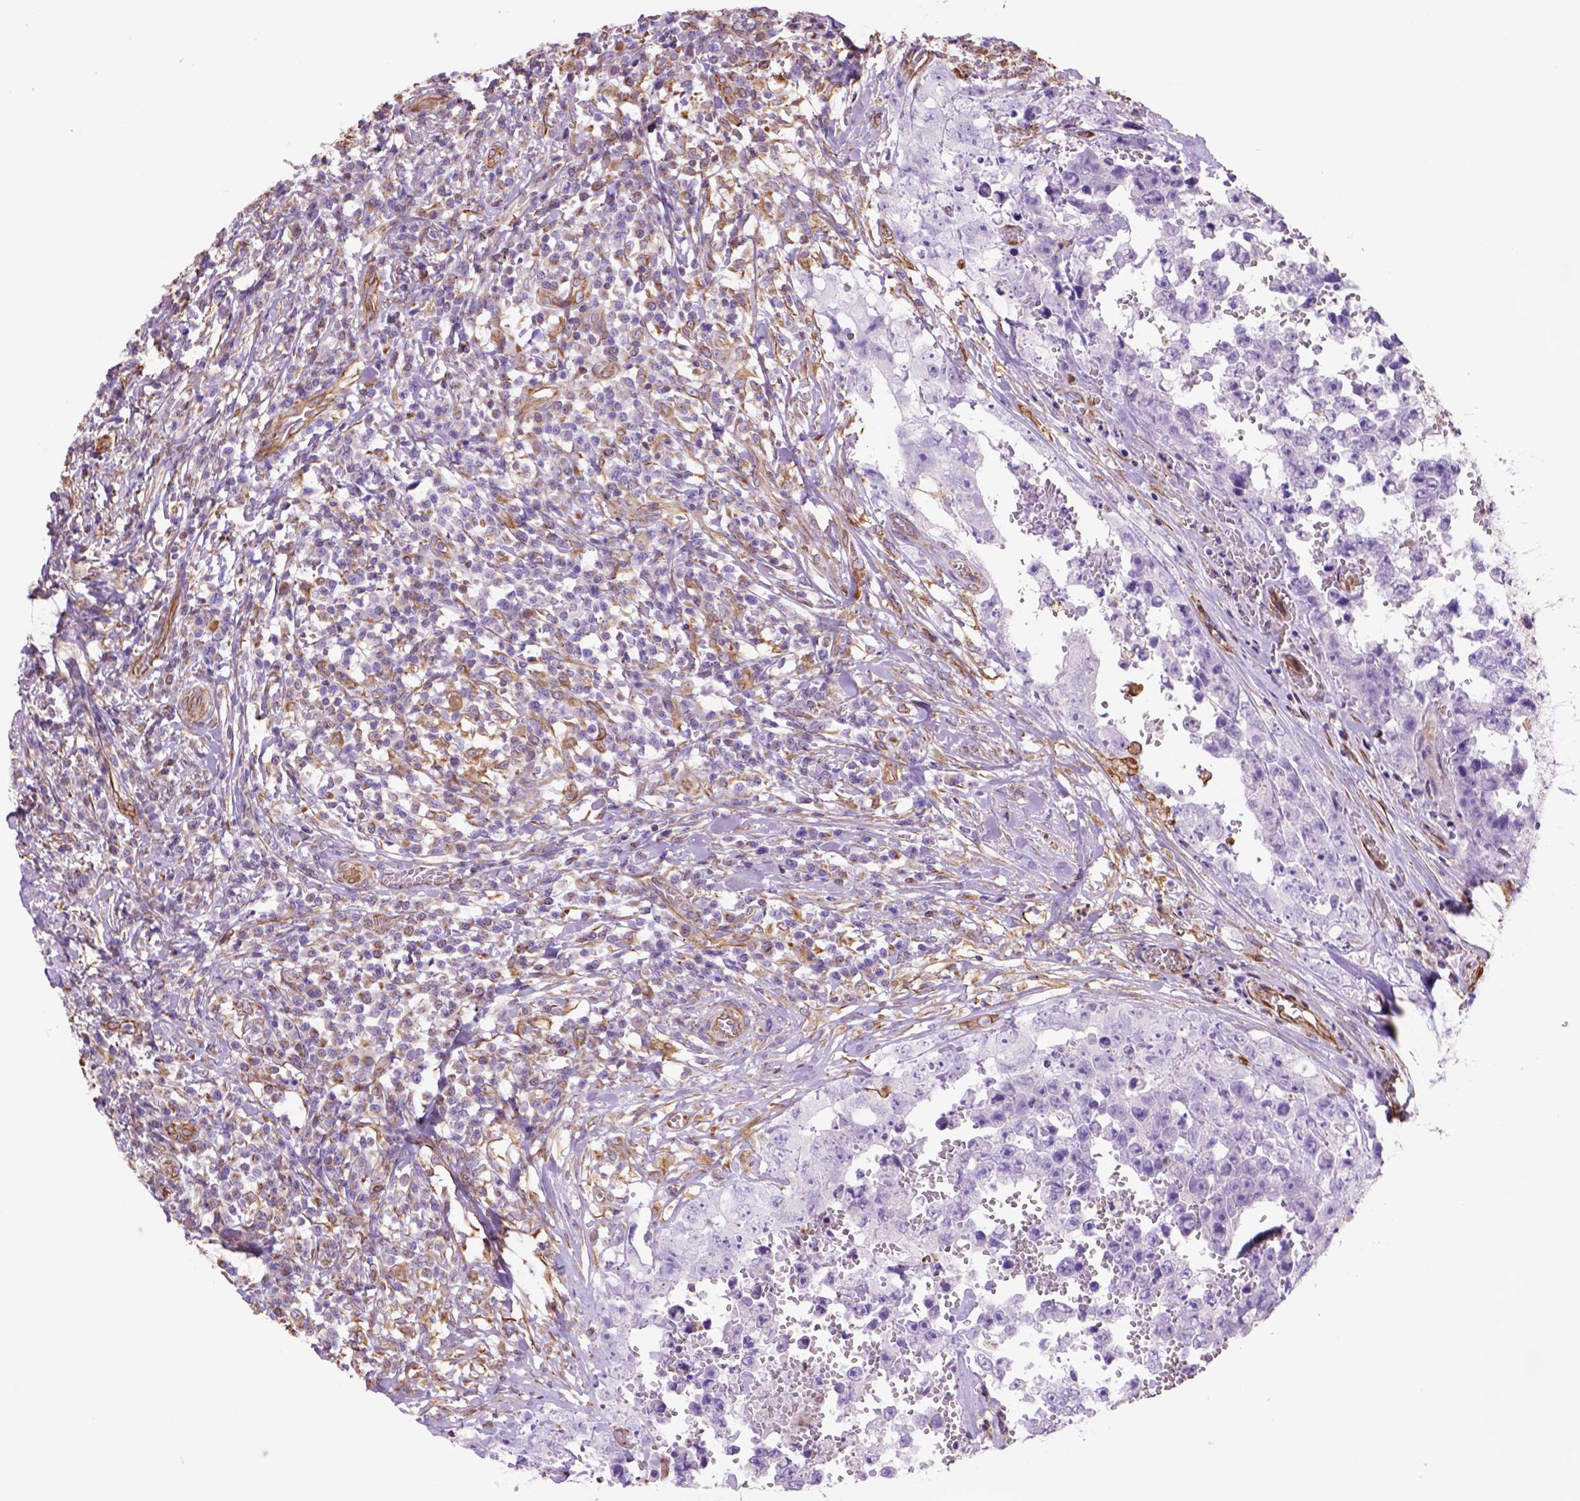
{"staining": {"intensity": "negative", "quantity": "none", "location": "none"}, "tissue": "testis cancer", "cell_type": "Tumor cells", "image_type": "cancer", "snomed": [{"axis": "morphology", "description": "Carcinoma, Embryonal, NOS"}, {"axis": "topography", "description": "Testis"}], "caption": "This is a histopathology image of immunohistochemistry (IHC) staining of testis embryonal carcinoma, which shows no staining in tumor cells.", "gene": "ZZZ3", "patient": {"sex": "male", "age": 36}}